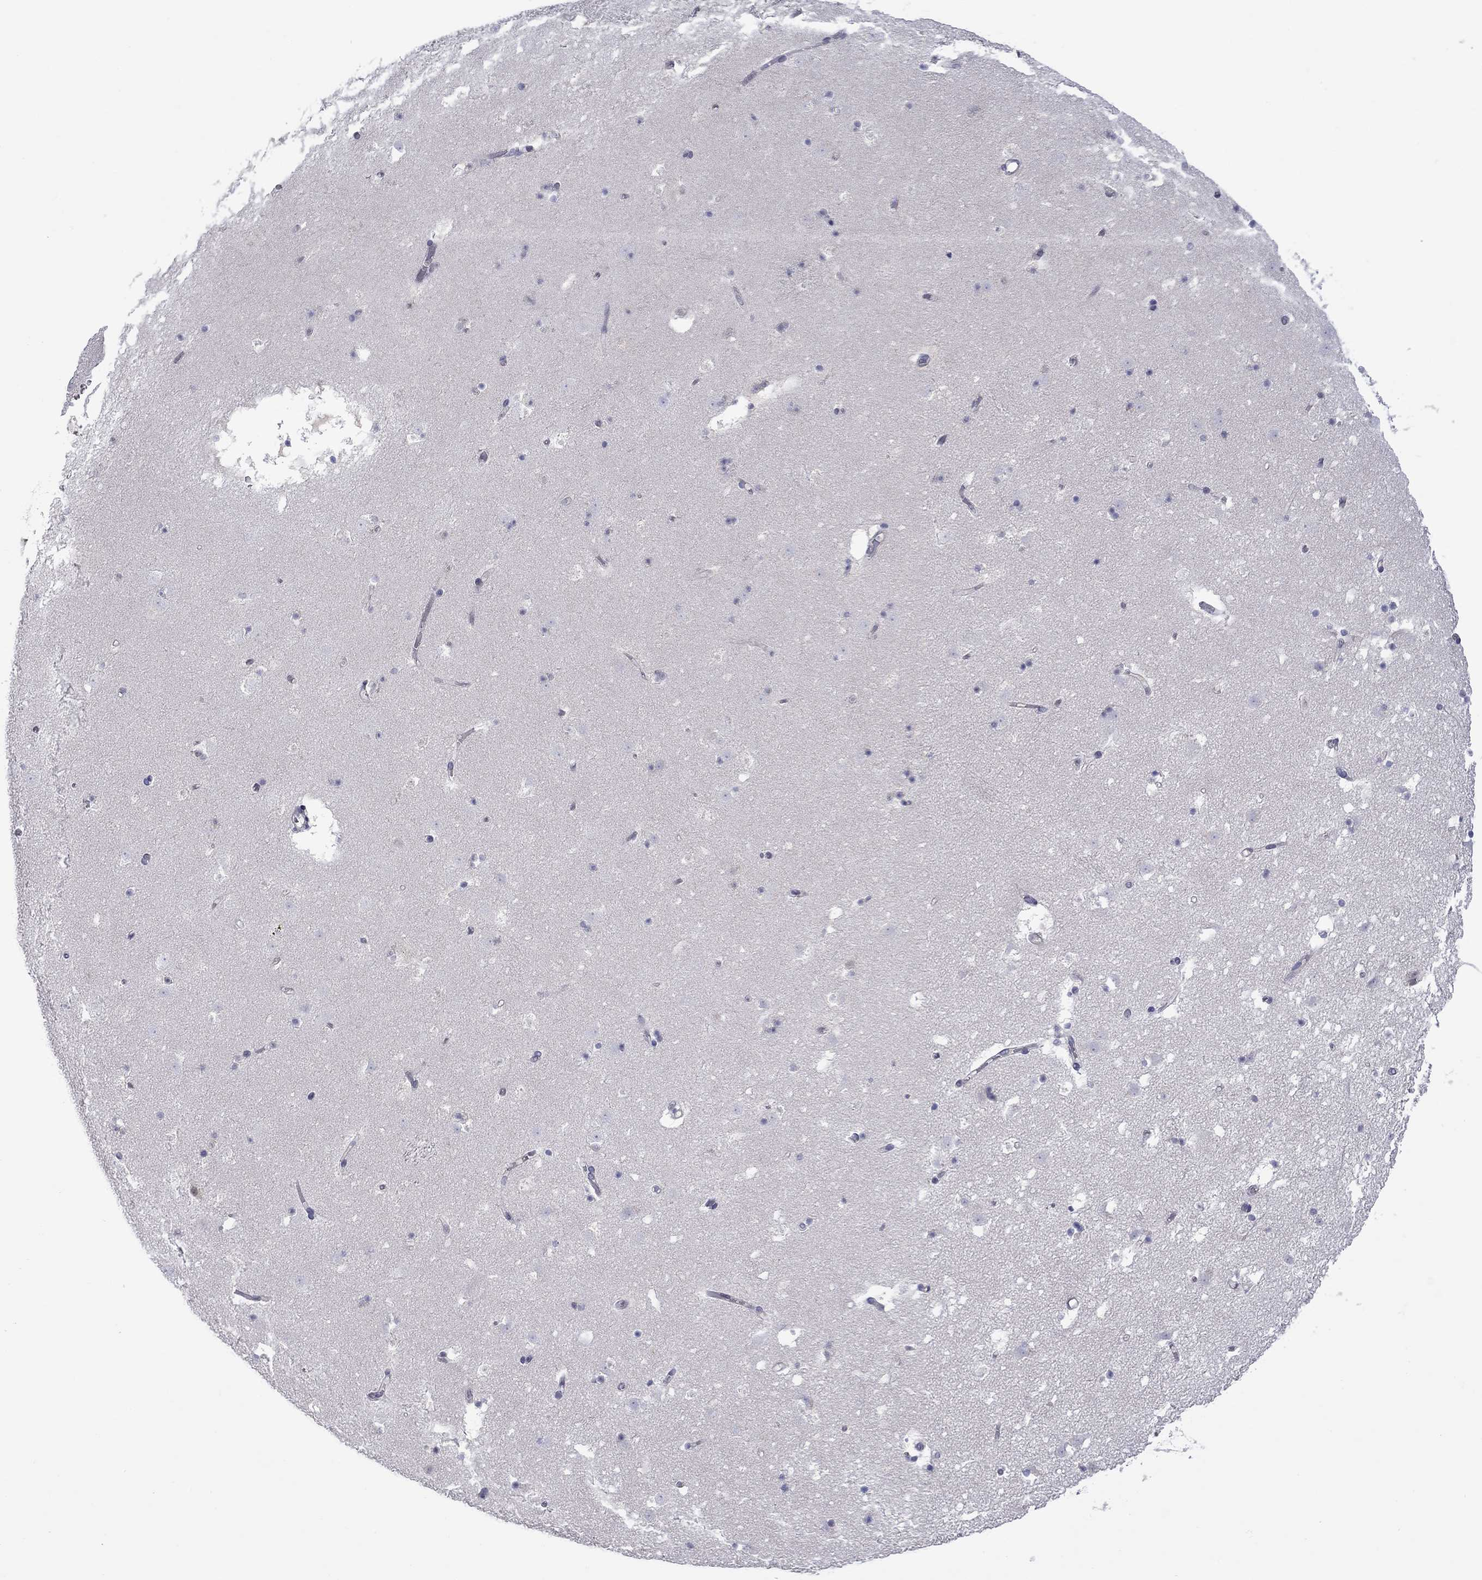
{"staining": {"intensity": "negative", "quantity": "none", "location": "none"}, "tissue": "caudate", "cell_type": "Glial cells", "image_type": "normal", "snomed": [{"axis": "morphology", "description": "Normal tissue, NOS"}, {"axis": "topography", "description": "Lateral ventricle wall"}], "caption": "High power microscopy image of an IHC histopathology image of normal caudate, revealing no significant expression in glial cells.", "gene": "CTNNBIP1", "patient": {"sex": "female", "age": 42}}